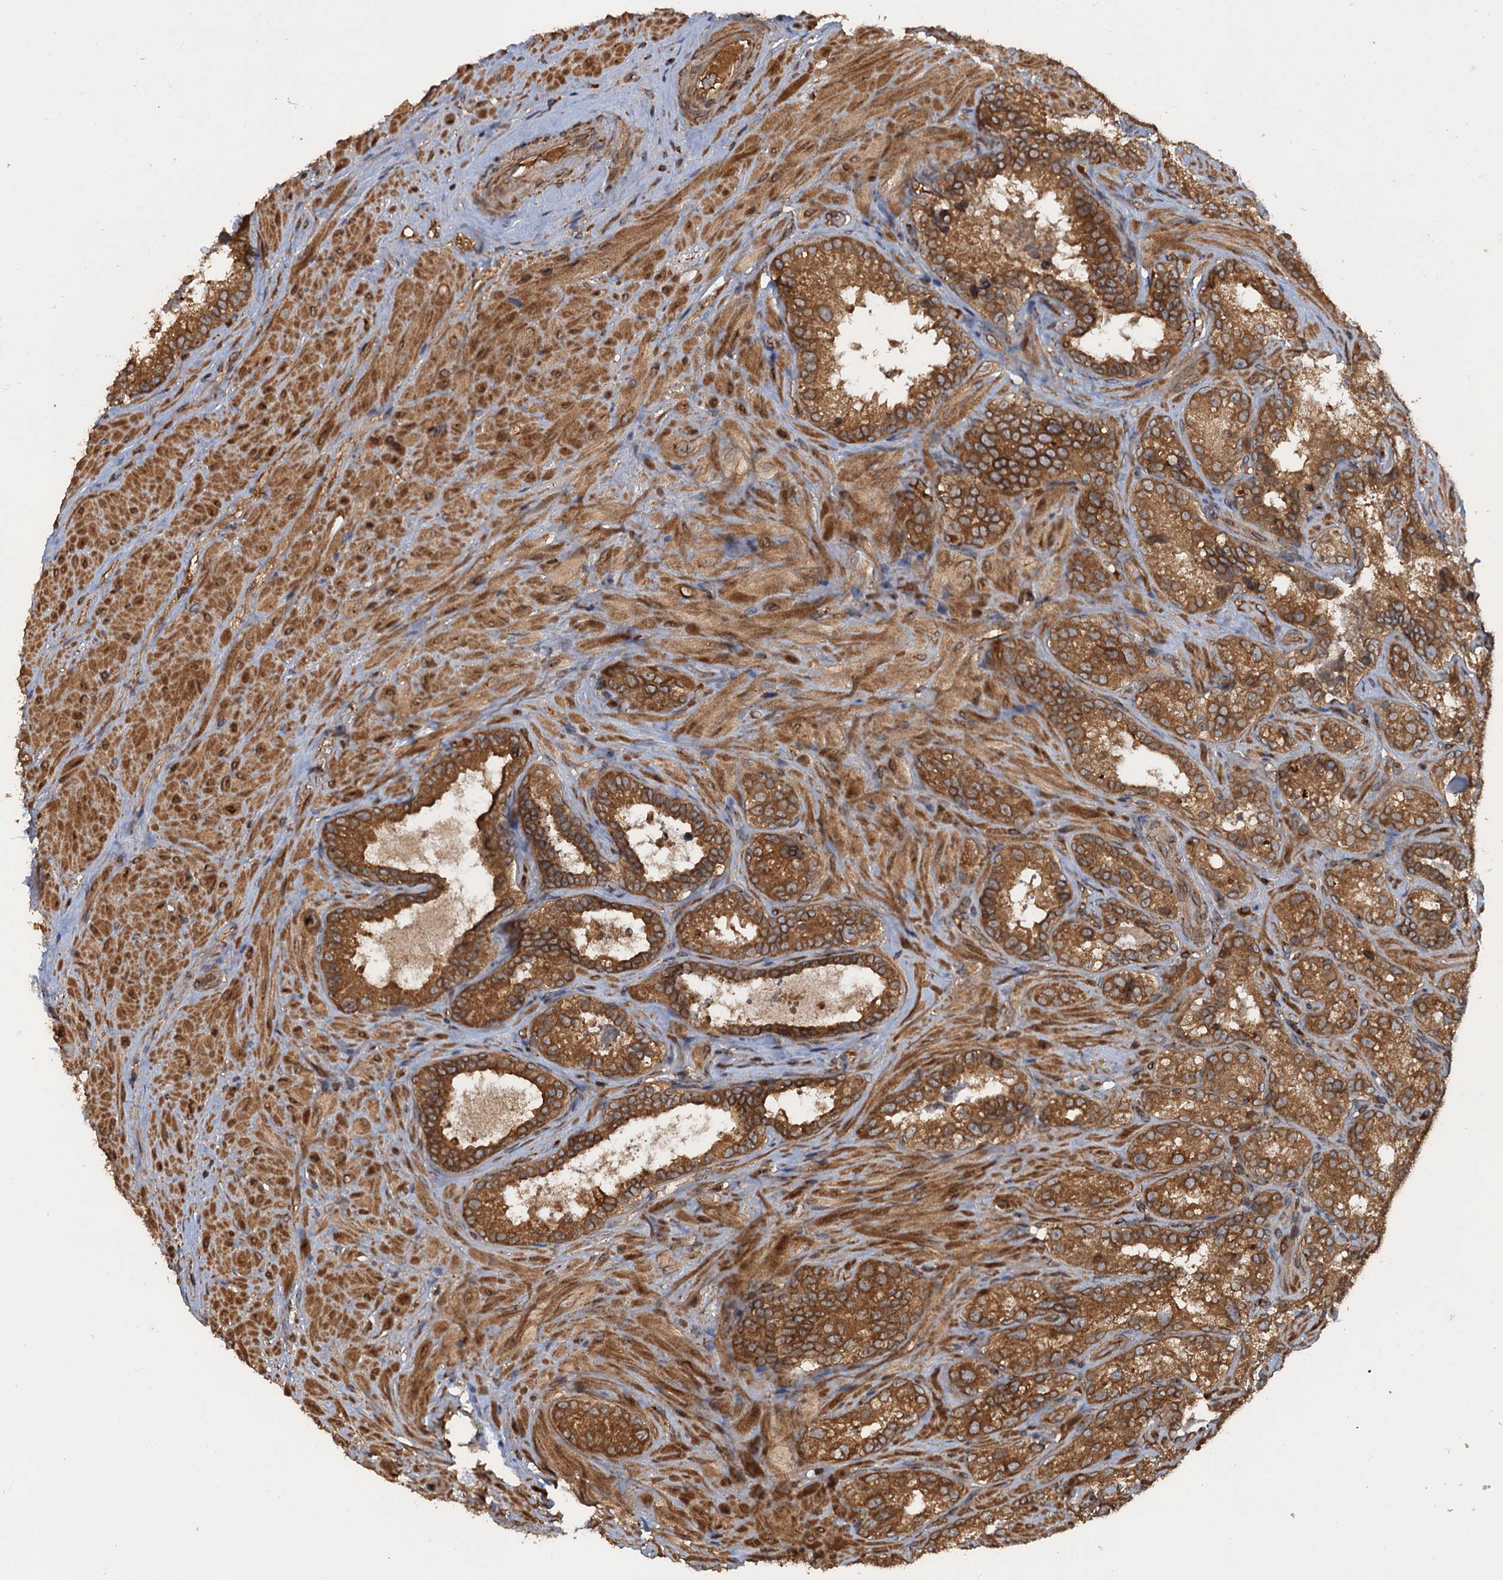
{"staining": {"intensity": "moderate", "quantity": ">75%", "location": "cytoplasmic/membranous,nuclear"}, "tissue": "seminal vesicle", "cell_type": "Glandular cells", "image_type": "normal", "snomed": [{"axis": "morphology", "description": "Normal tissue, NOS"}, {"axis": "topography", "description": "Seminal veicle"}, {"axis": "topography", "description": "Peripheral nerve tissue"}], "caption": "Seminal vesicle stained with DAB immunohistochemistry (IHC) shows medium levels of moderate cytoplasmic/membranous,nuclear positivity in about >75% of glandular cells.", "gene": "GLE1", "patient": {"sex": "male", "age": 67}}